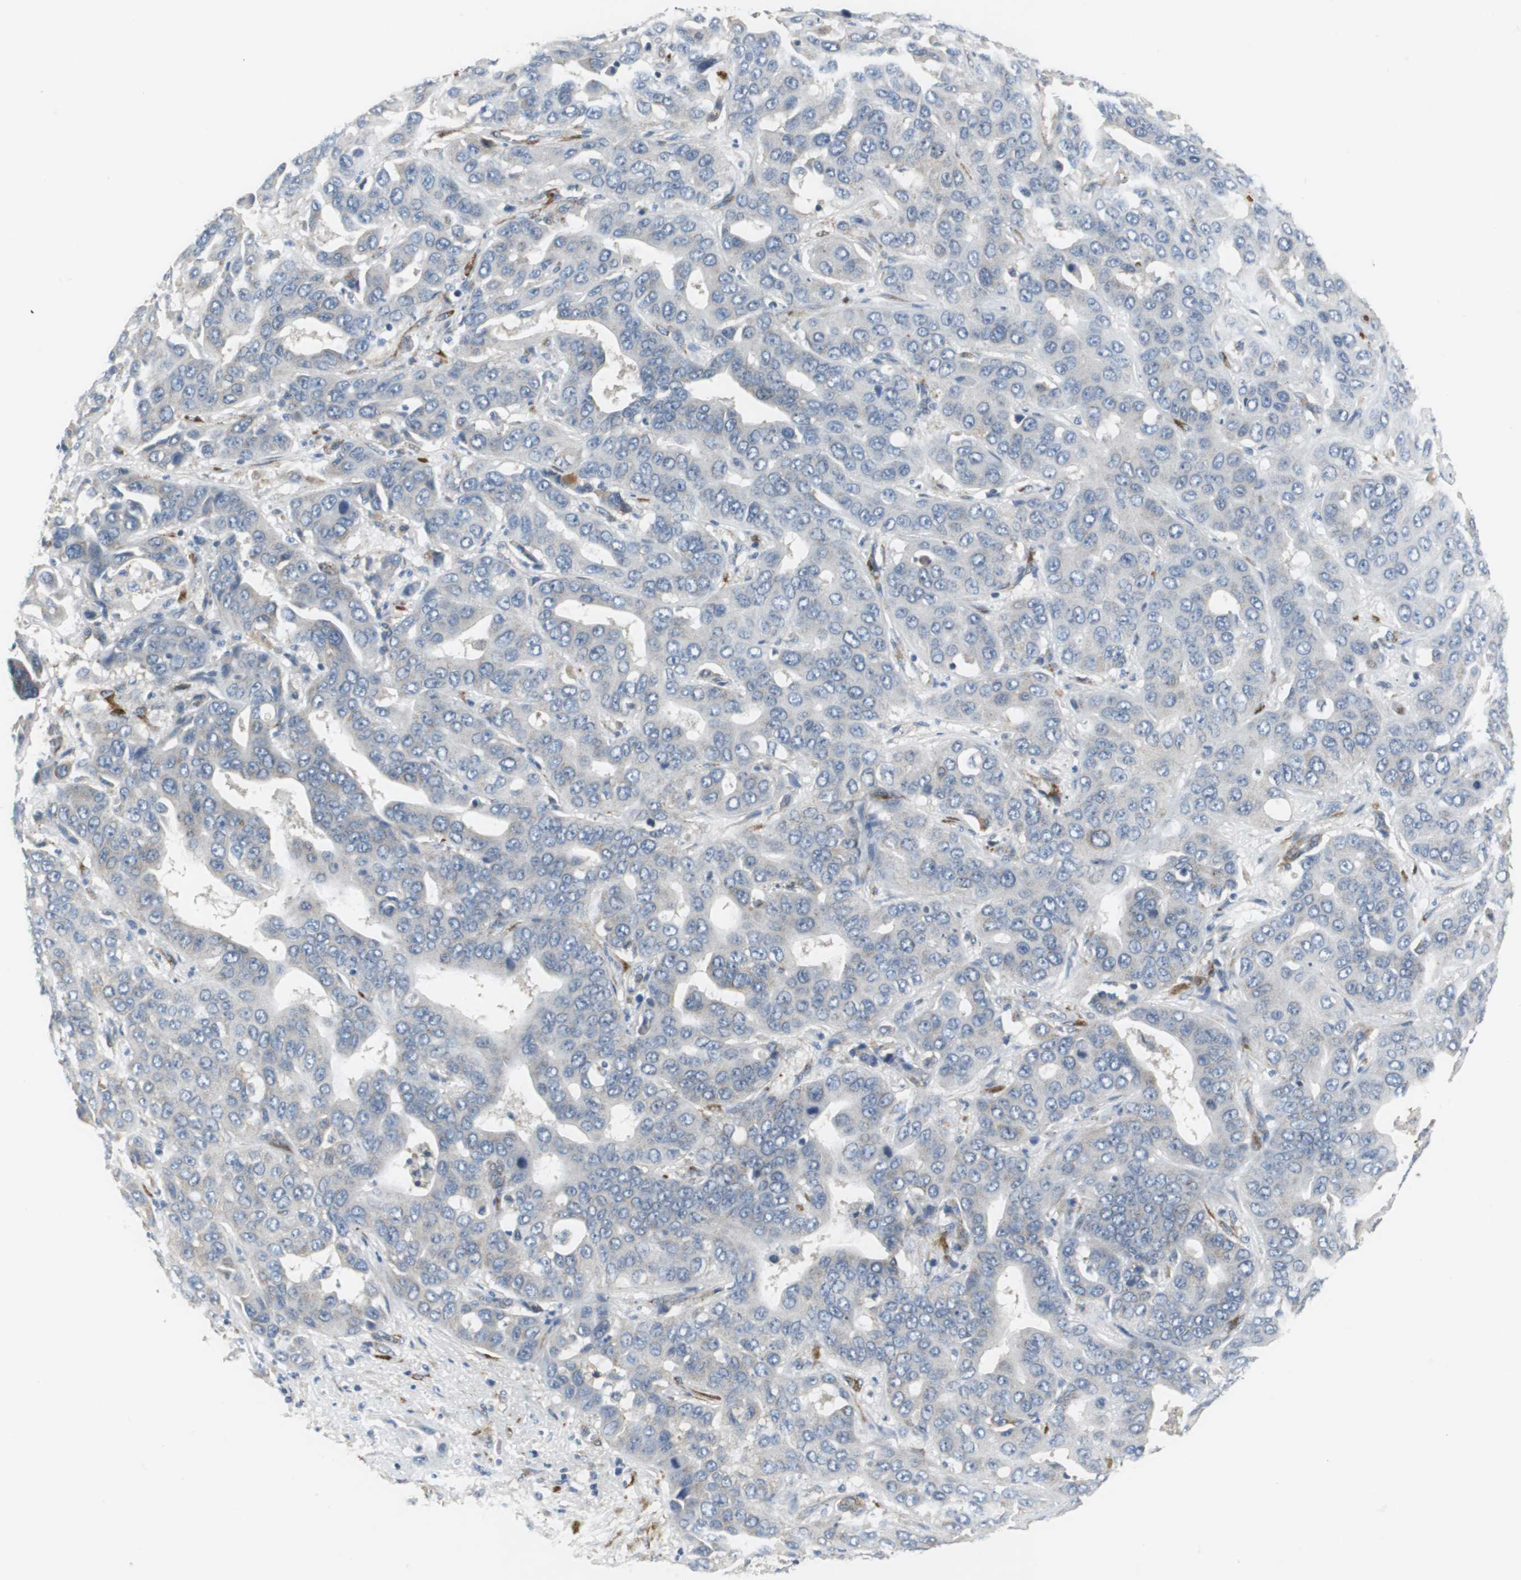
{"staining": {"intensity": "negative", "quantity": "none", "location": "none"}, "tissue": "liver cancer", "cell_type": "Tumor cells", "image_type": "cancer", "snomed": [{"axis": "morphology", "description": "Cholangiocarcinoma"}, {"axis": "topography", "description": "Liver"}], "caption": "Immunohistochemistry (IHC) histopathology image of human cholangiocarcinoma (liver) stained for a protein (brown), which shows no expression in tumor cells.", "gene": "ISCU", "patient": {"sex": "female", "age": 52}}